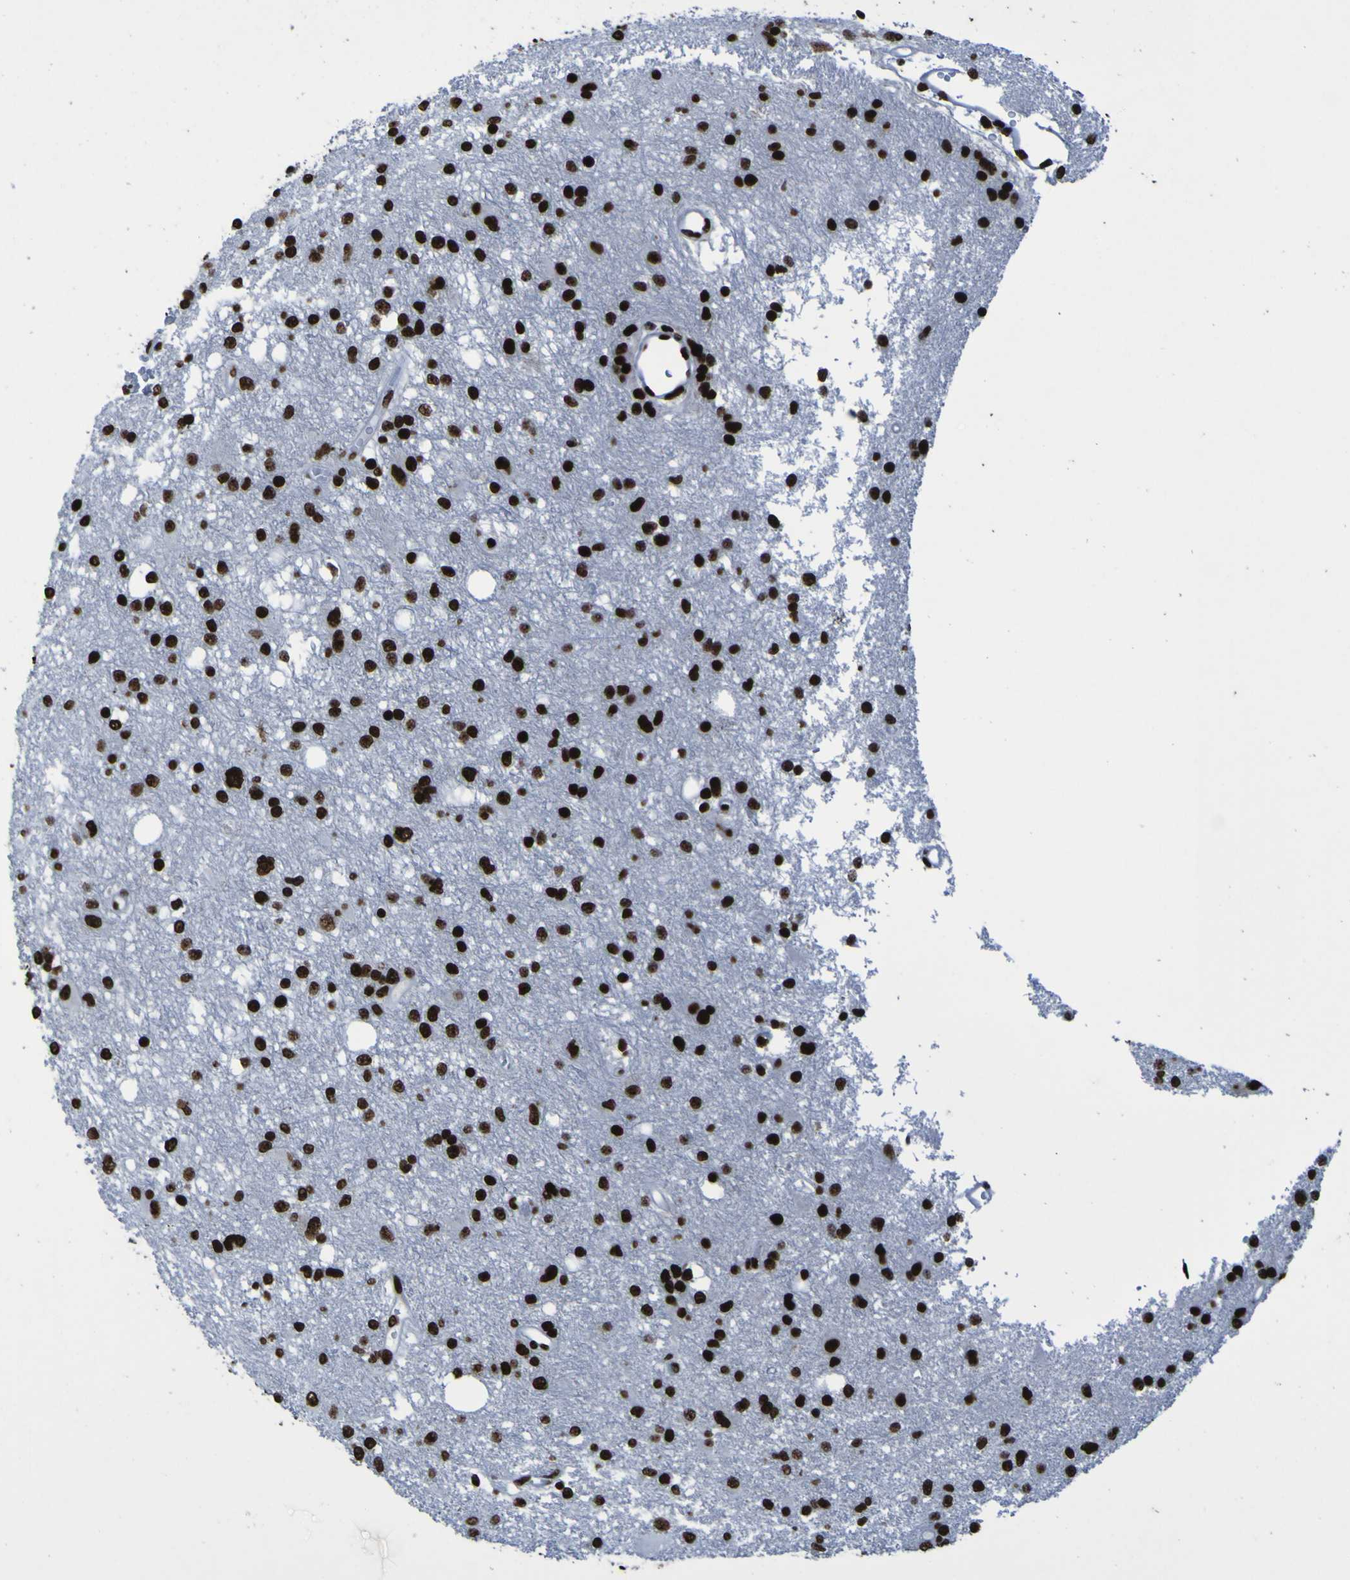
{"staining": {"intensity": "strong", "quantity": ">75%", "location": "nuclear"}, "tissue": "glioma", "cell_type": "Tumor cells", "image_type": "cancer", "snomed": [{"axis": "morphology", "description": "Glioma, malignant, High grade"}, {"axis": "topography", "description": "Brain"}], "caption": "IHC (DAB) staining of glioma reveals strong nuclear protein staining in approximately >75% of tumor cells.", "gene": "NPM1", "patient": {"sex": "female", "age": 59}}